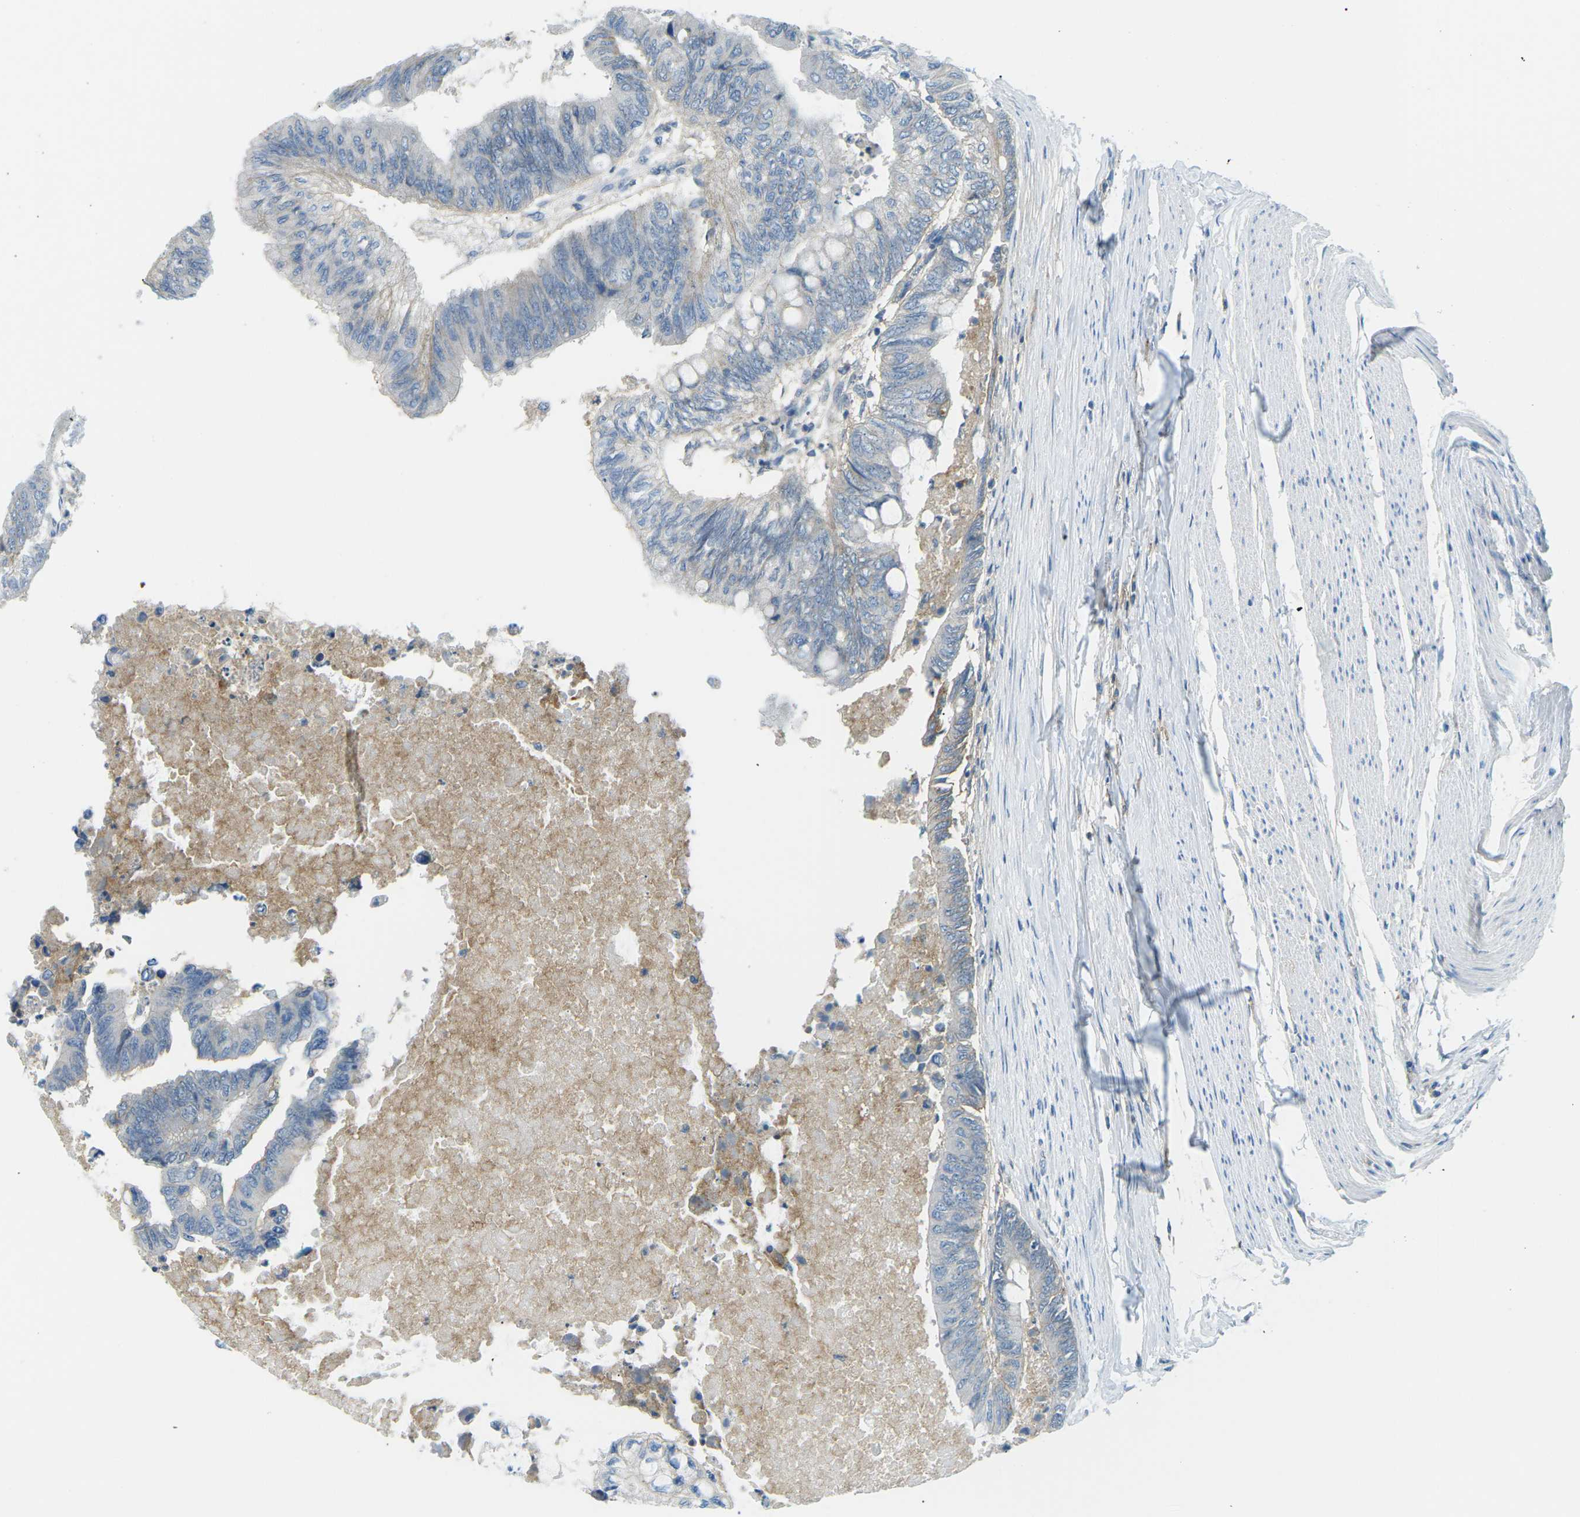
{"staining": {"intensity": "negative", "quantity": "none", "location": "none"}, "tissue": "colorectal cancer", "cell_type": "Tumor cells", "image_type": "cancer", "snomed": [{"axis": "morphology", "description": "Normal tissue, NOS"}, {"axis": "morphology", "description": "Adenocarcinoma, NOS"}, {"axis": "topography", "description": "Rectum"}, {"axis": "topography", "description": "Peripheral nerve tissue"}], "caption": "The micrograph displays no significant positivity in tumor cells of colorectal cancer.", "gene": "CD47", "patient": {"sex": "male", "age": 92}}